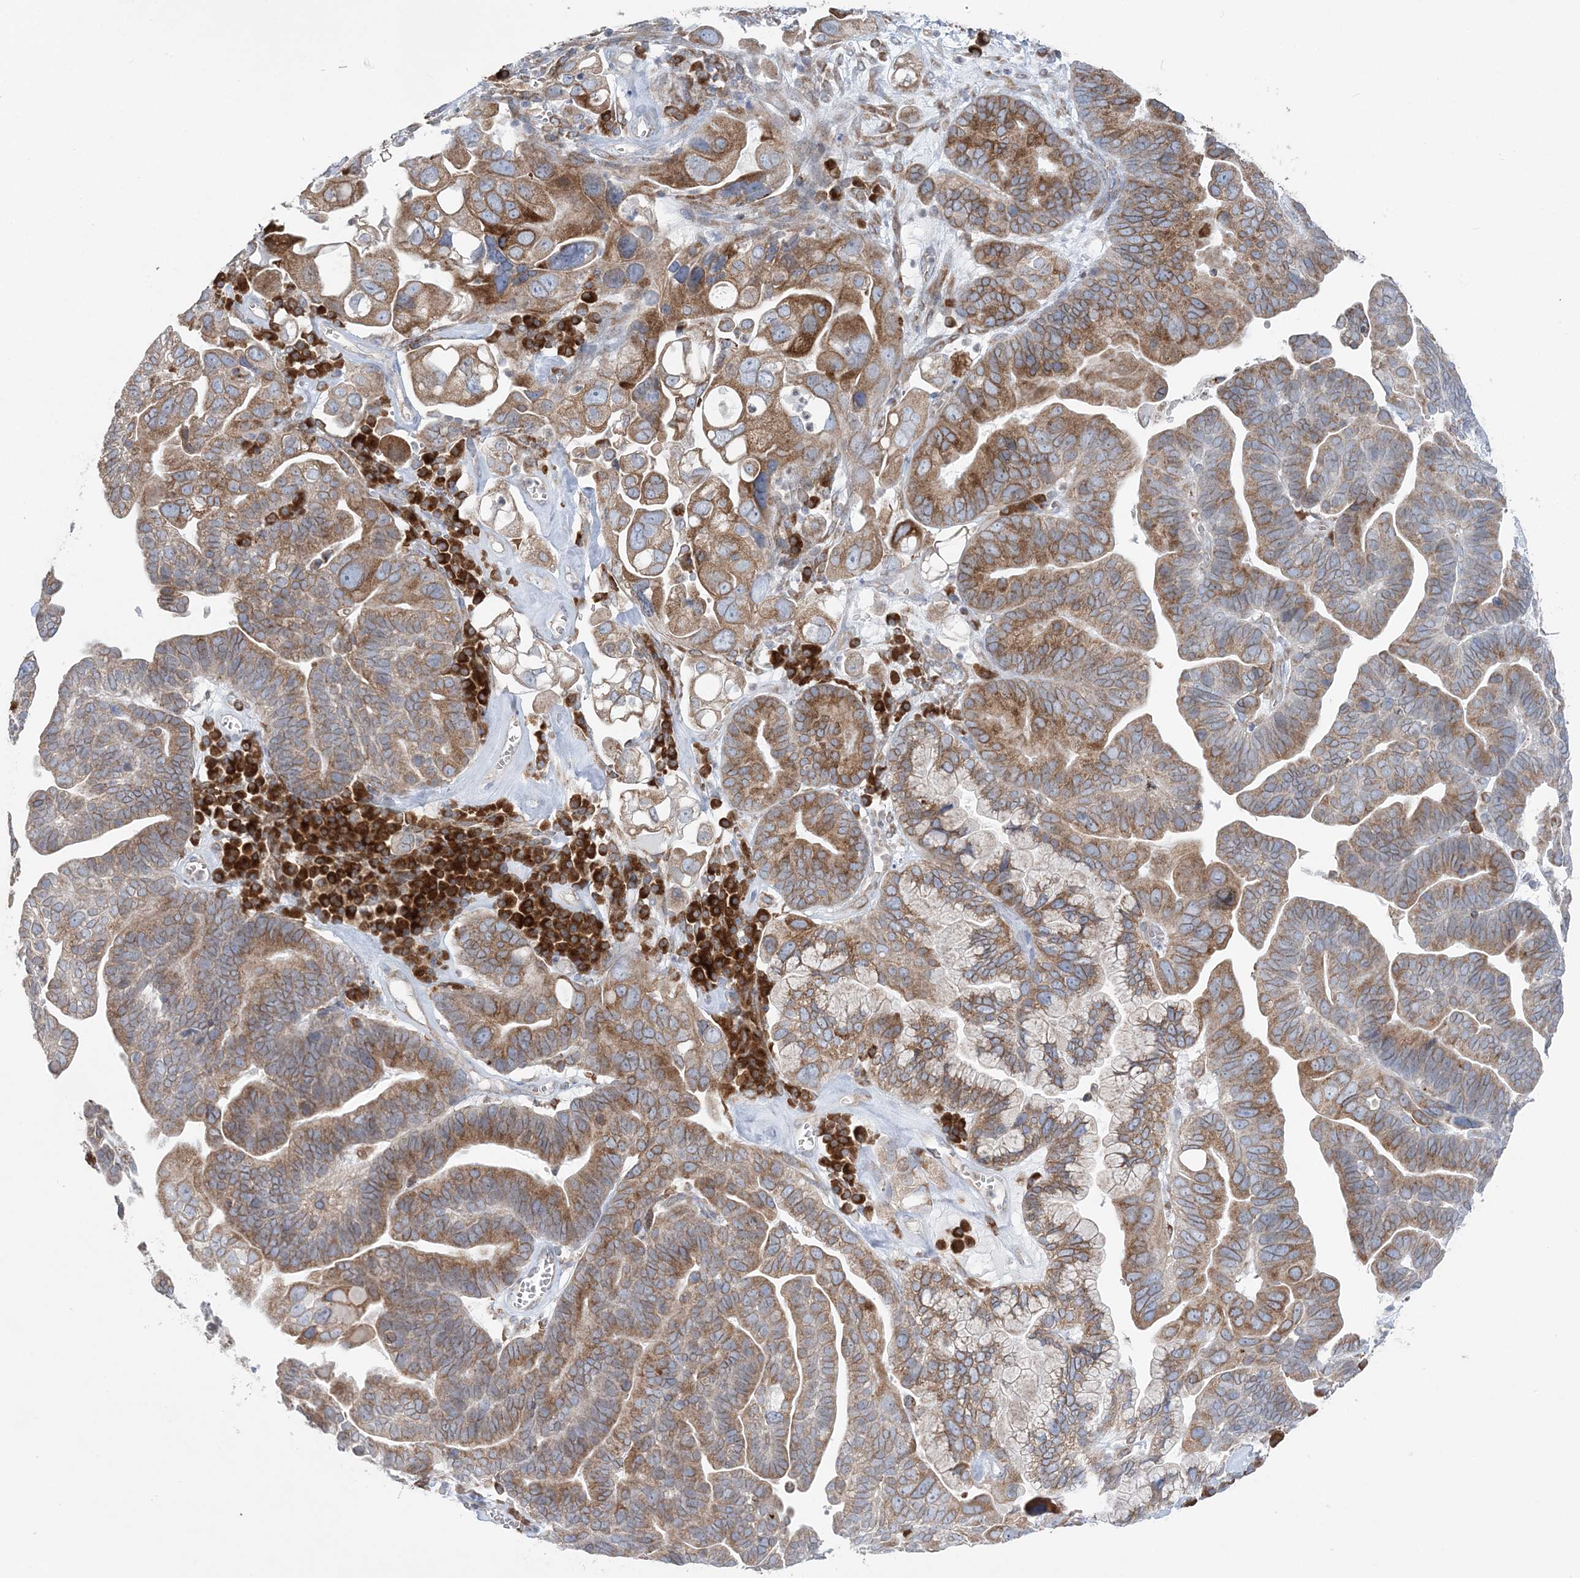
{"staining": {"intensity": "moderate", "quantity": ">75%", "location": "cytoplasmic/membranous"}, "tissue": "ovarian cancer", "cell_type": "Tumor cells", "image_type": "cancer", "snomed": [{"axis": "morphology", "description": "Cystadenocarcinoma, serous, NOS"}, {"axis": "topography", "description": "Ovary"}], "caption": "A brown stain highlights moderate cytoplasmic/membranous expression of a protein in human ovarian serous cystadenocarcinoma tumor cells. (brown staining indicates protein expression, while blue staining denotes nuclei).", "gene": "TMED10", "patient": {"sex": "female", "age": 56}}